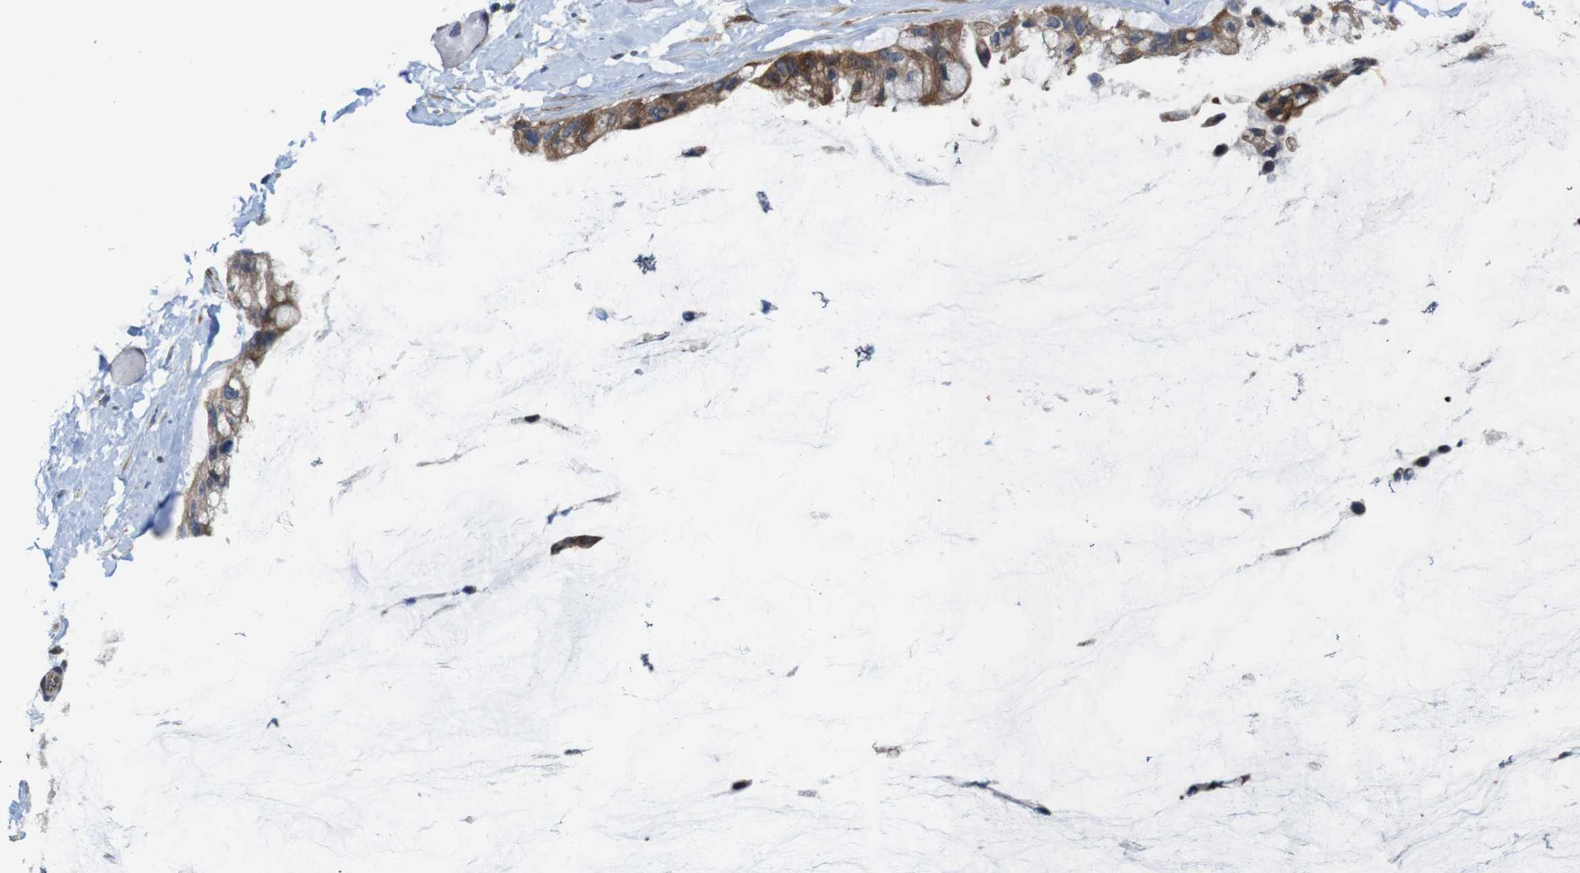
{"staining": {"intensity": "moderate", "quantity": ">75%", "location": "cytoplasmic/membranous"}, "tissue": "ovarian cancer", "cell_type": "Tumor cells", "image_type": "cancer", "snomed": [{"axis": "morphology", "description": "Cystadenocarcinoma, mucinous, NOS"}, {"axis": "topography", "description": "Ovary"}], "caption": "The image shows staining of ovarian mucinous cystadenocarcinoma, revealing moderate cytoplasmic/membranous protein positivity (brown color) within tumor cells.", "gene": "PCOLCE2", "patient": {"sex": "female", "age": 39}}